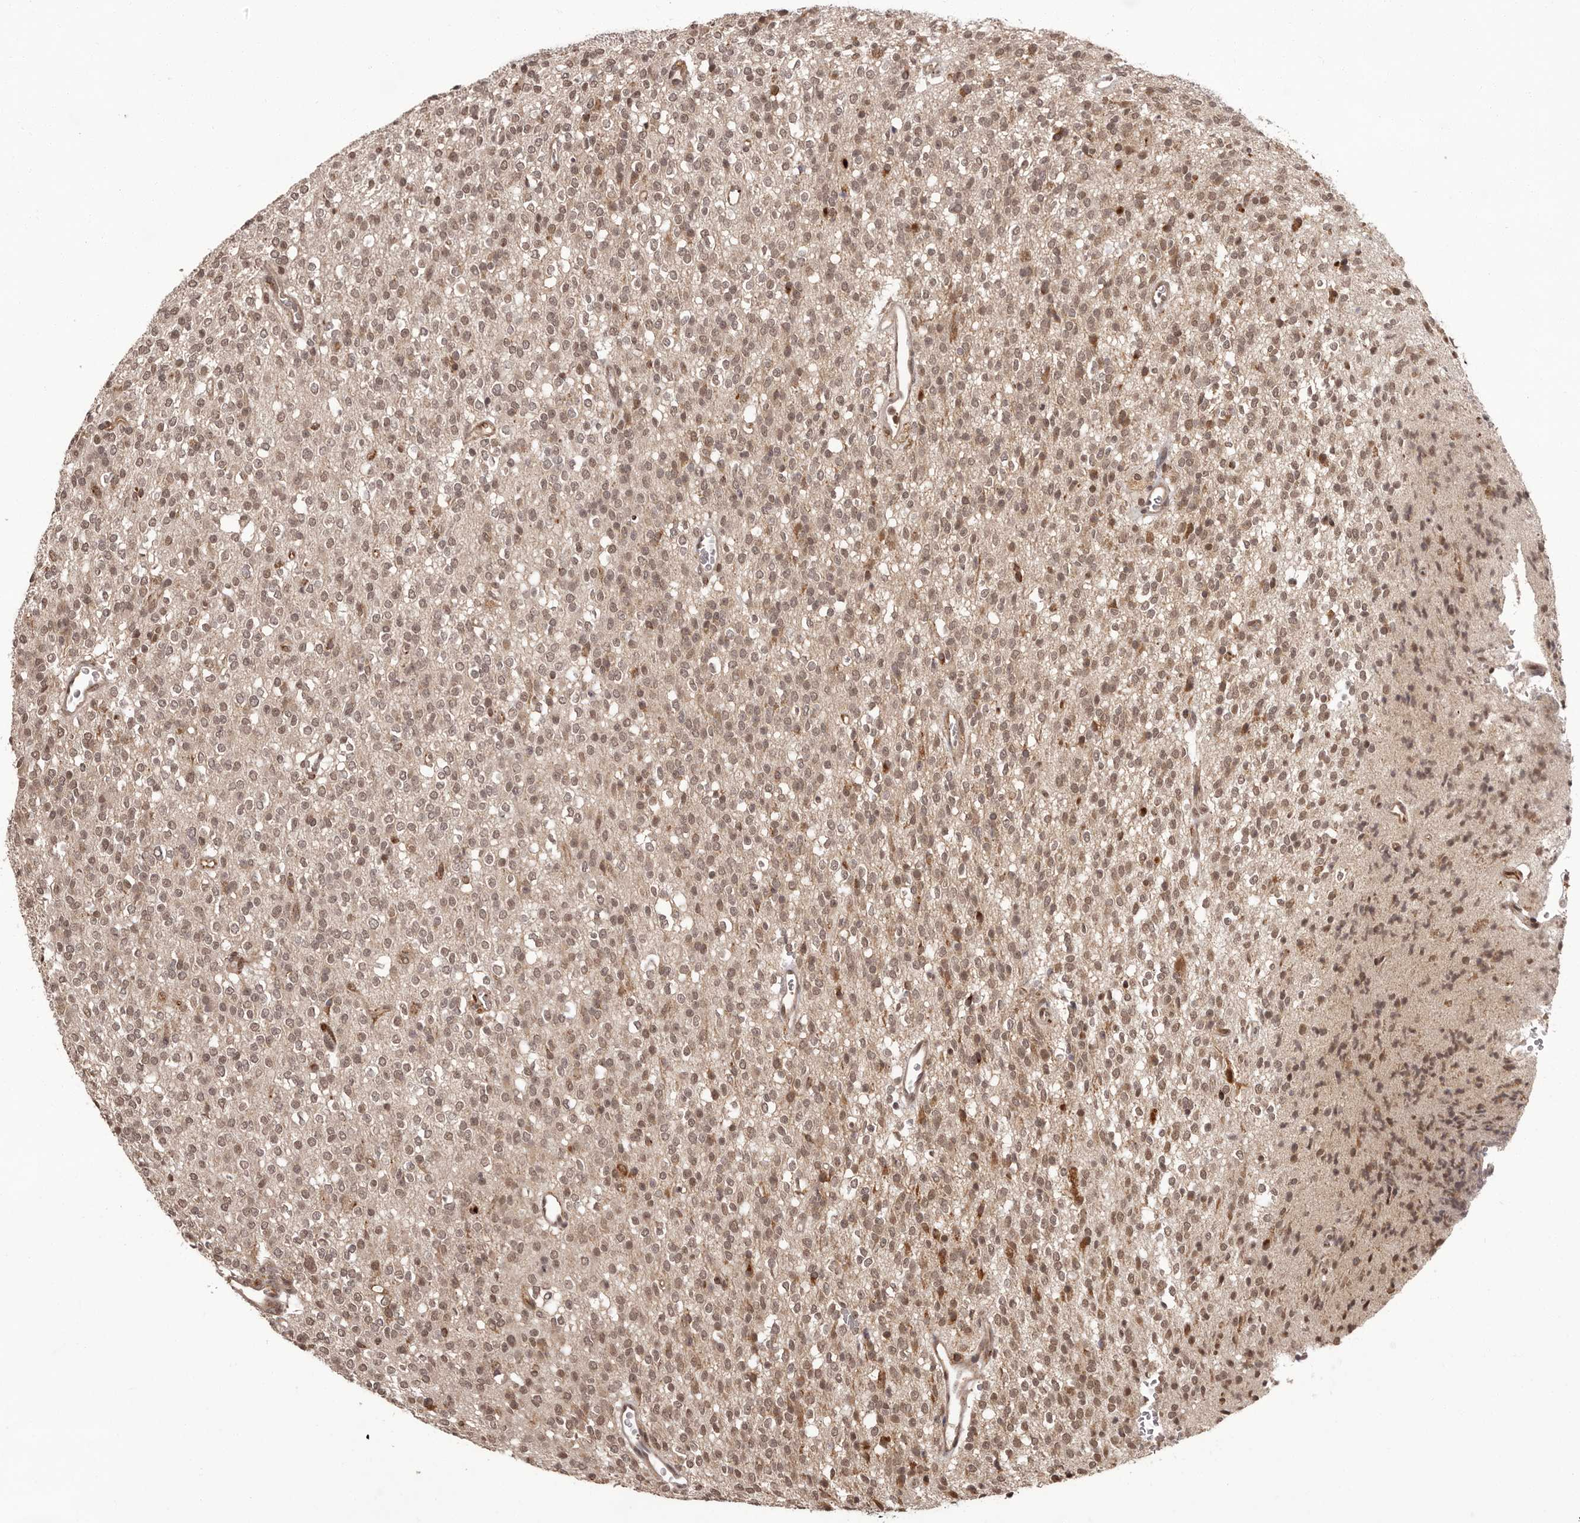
{"staining": {"intensity": "moderate", "quantity": ">75%", "location": "nuclear"}, "tissue": "glioma", "cell_type": "Tumor cells", "image_type": "cancer", "snomed": [{"axis": "morphology", "description": "Glioma, malignant, High grade"}, {"axis": "topography", "description": "Brain"}], "caption": "There is medium levels of moderate nuclear staining in tumor cells of glioma, as demonstrated by immunohistochemical staining (brown color).", "gene": "IL32", "patient": {"sex": "male", "age": 34}}